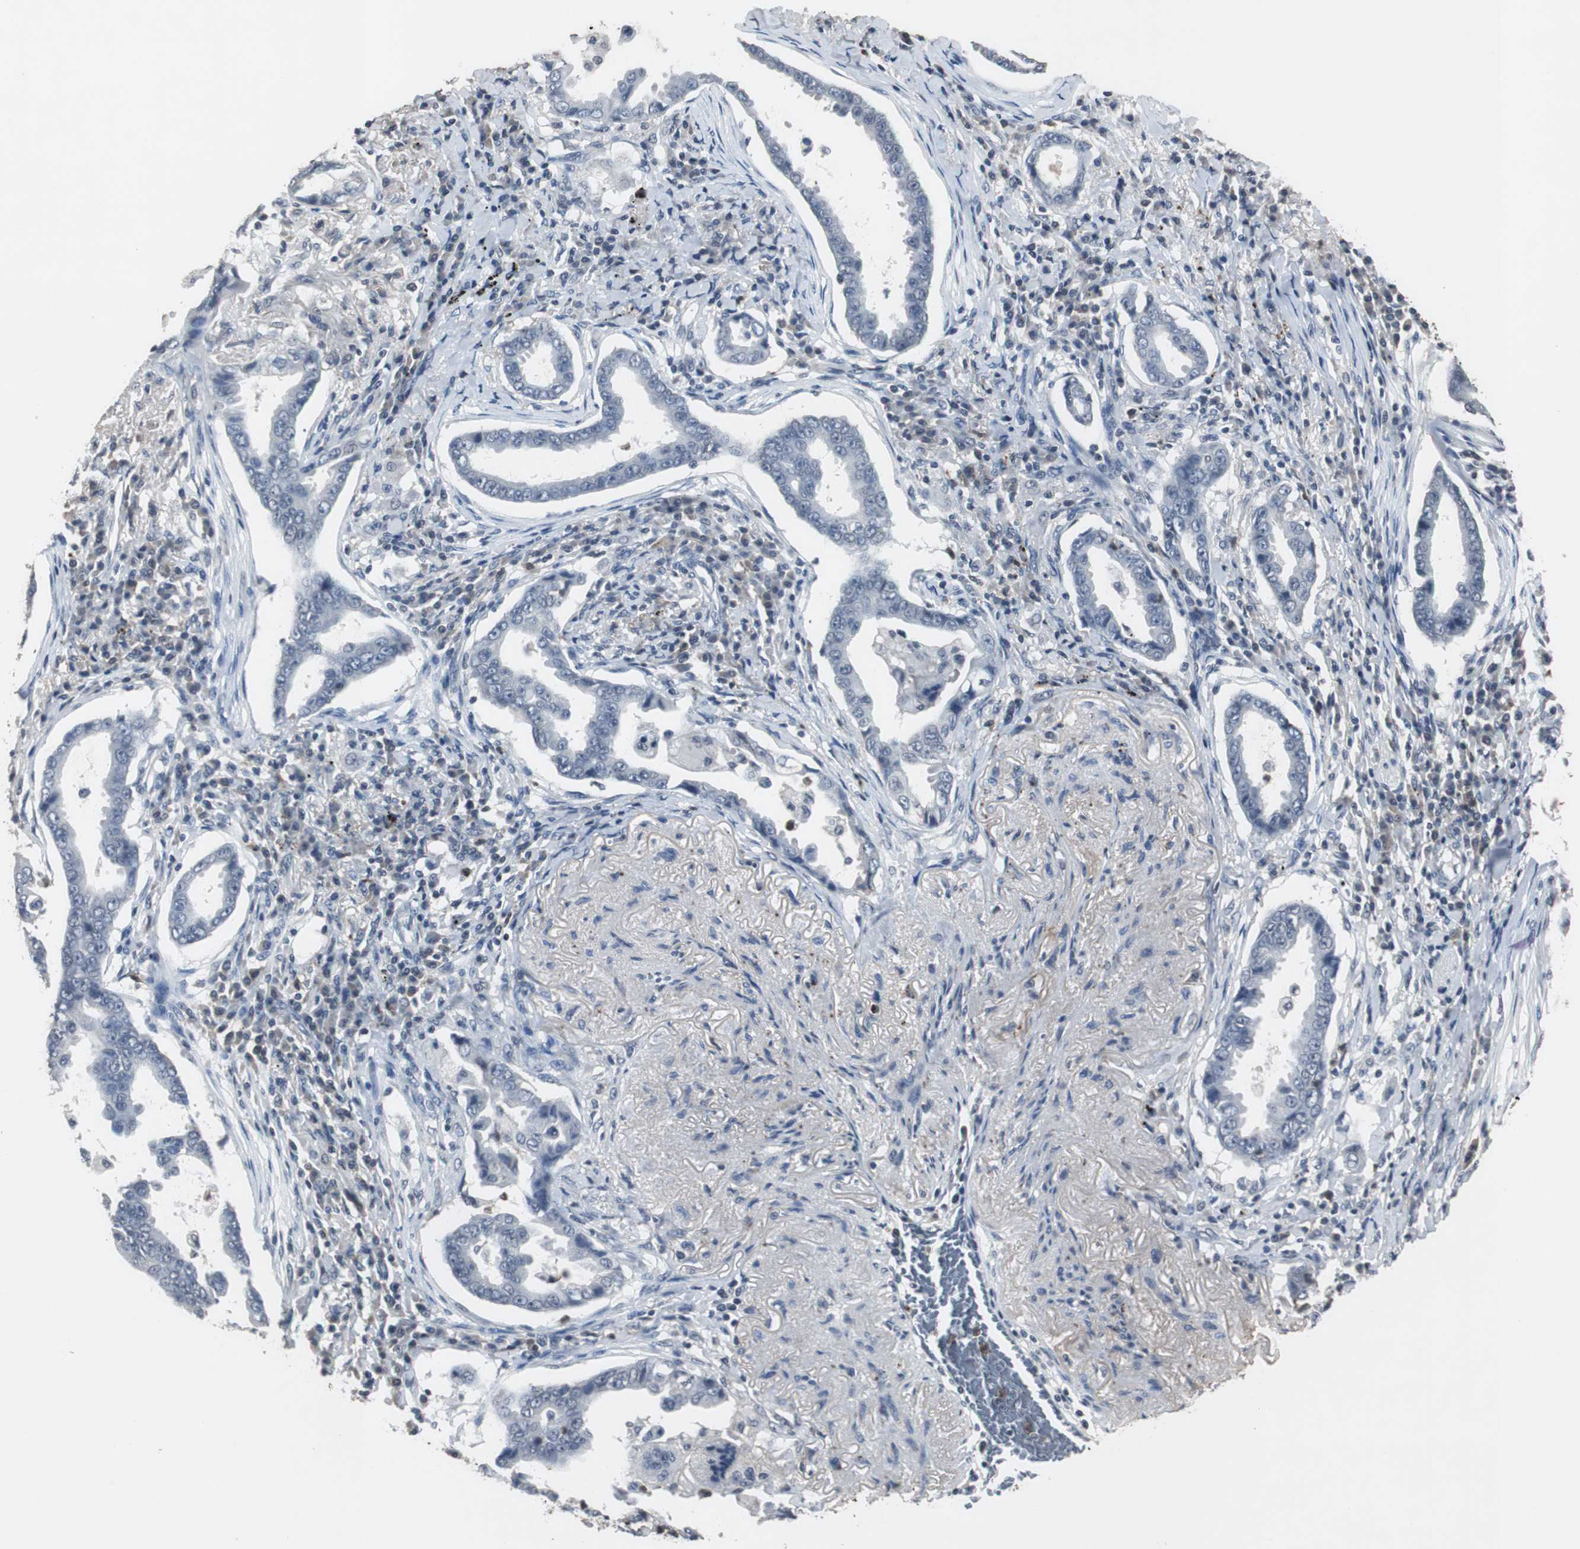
{"staining": {"intensity": "negative", "quantity": "none", "location": "none"}, "tissue": "lung cancer", "cell_type": "Tumor cells", "image_type": "cancer", "snomed": [{"axis": "morphology", "description": "Normal tissue, NOS"}, {"axis": "morphology", "description": "Inflammation, NOS"}, {"axis": "morphology", "description": "Adenocarcinoma, NOS"}, {"axis": "topography", "description": "Lung"}], "caption": "Lung cancer (adenocarcinoma) stained for a protein using immunohistochemistry exhibits no positivity tumor cells.", "gene": "ADNP2", "patient": {"sex": "female", "age": 64}}